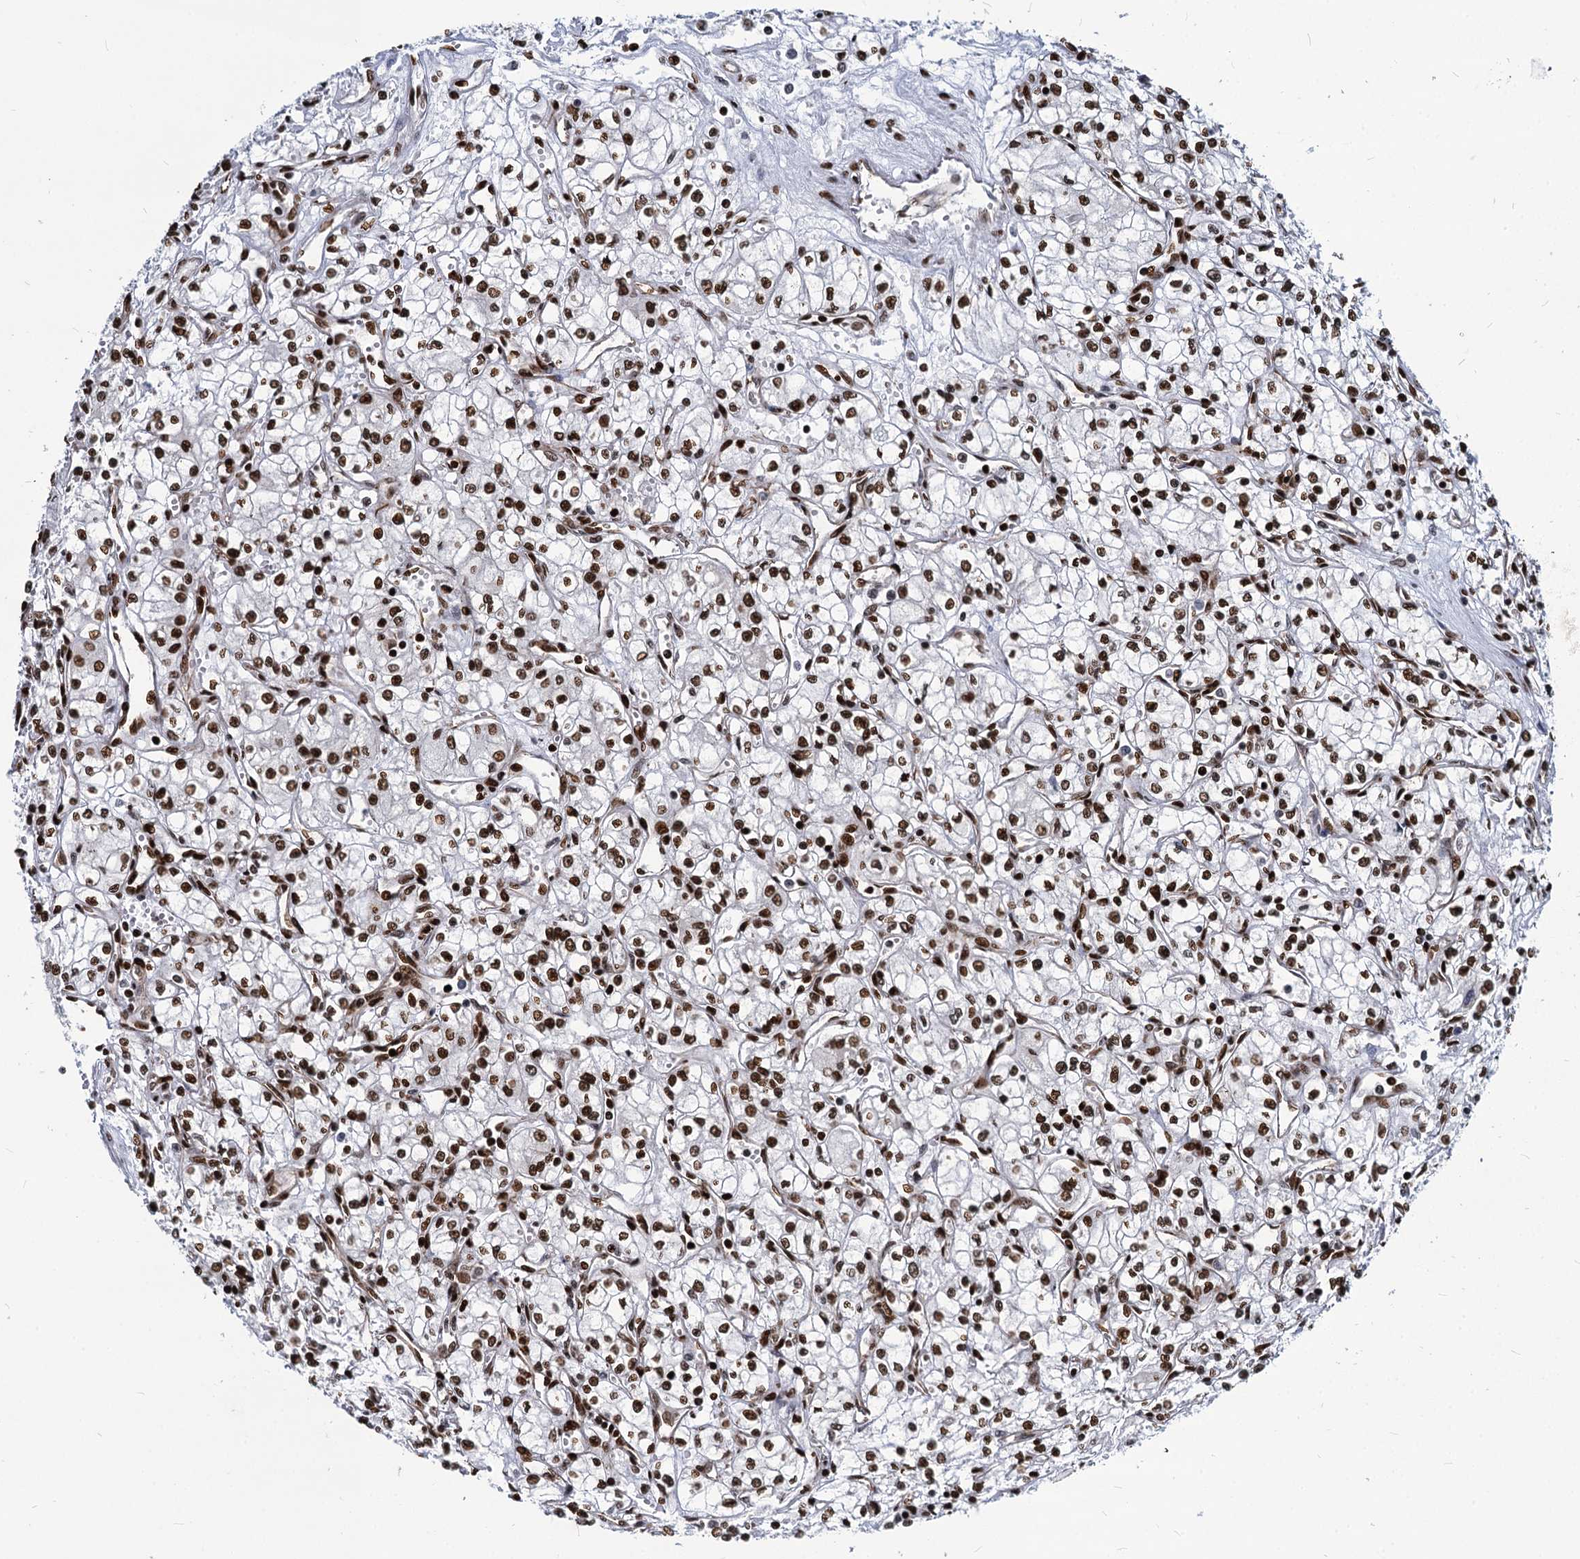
{"staining": {"intensity": "strong", "quantity": ">75%", "location": "nuclear"}, "tissue": "renal cancer", "cell_type": "Tumor cells", "image_type": "cancer", "snomed": [{"axis": "morphology", "description": "Adenocarcinoma, NOS"}, {"axis": "topography", "description": "Kidney"}], "caption": "IHC micrograph of neoplastic tissue: adenocarcinoma (renal) stained using IHC exhibits high levels of strong protein expression localized specifically in the nuclear of tumor cells, appearing as a nuclear brown color.", "gene": "MECP2", "patient": {"sex": "male", "age": 59}}